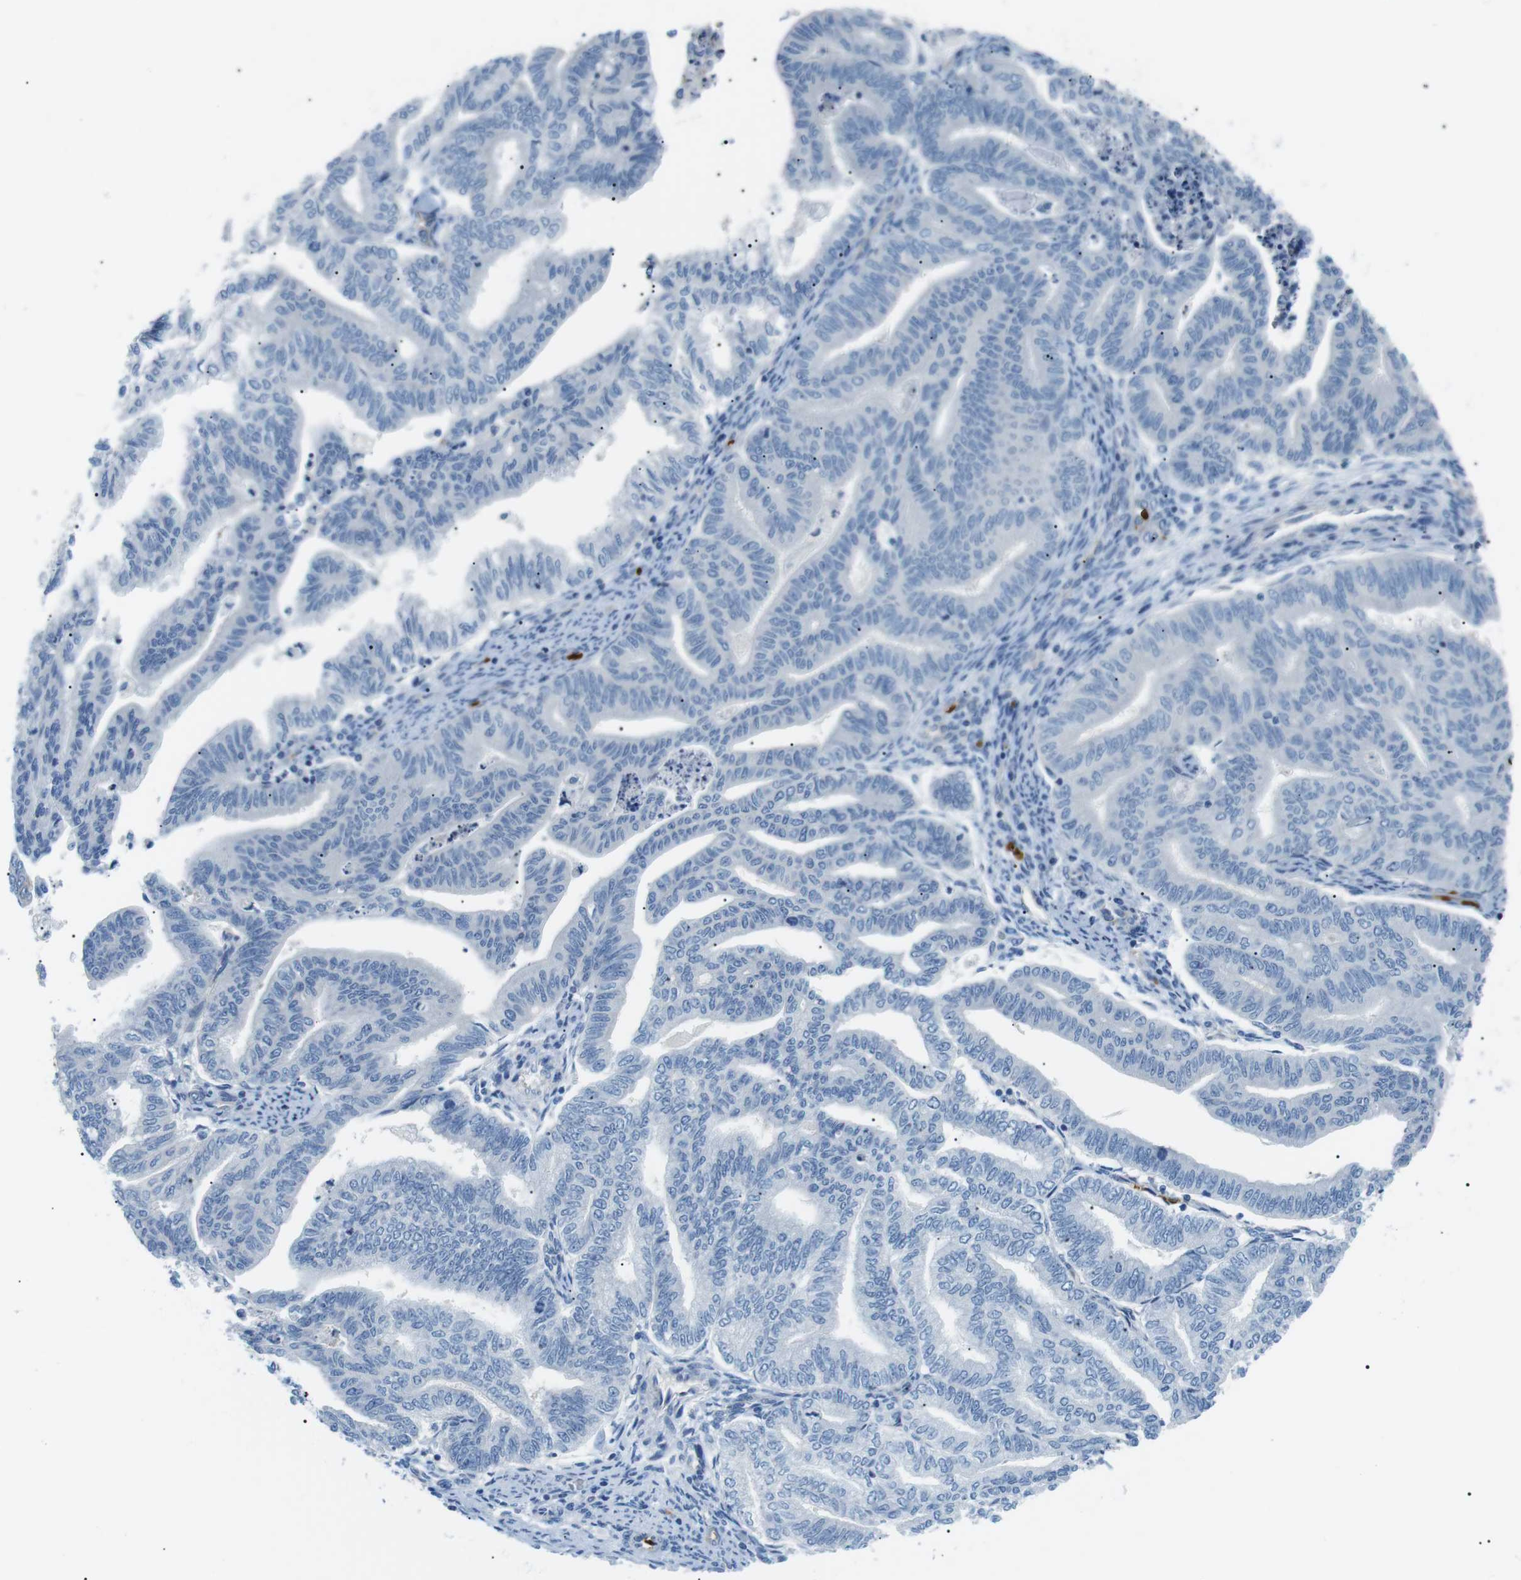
{"staining": {"intensity": "negative", "quantity": "none", "location": "none"}, "tissue": "endometrial cancer", "cell_type": "Tumor cells", "image_type": "cancer", "snomed": [{"axis": "morphology", "description": "Adenocarcinoma, NOS"}, {"axis": "topography", "description": "Endometrium"}], "caption": "An image of endometrial cancer (adenocarcinoma) stained for a protein exhibits no brown staining in tumor cells. The staining was performed using DAB (3,3'-diaminobenzidine) to visualize the protein expression in brown, while the nuclei were stained in blue with hematoxylin (Magnification: 20x).", "gene": "ADCY10", "patient": {"sex": "female", "age": 79}}